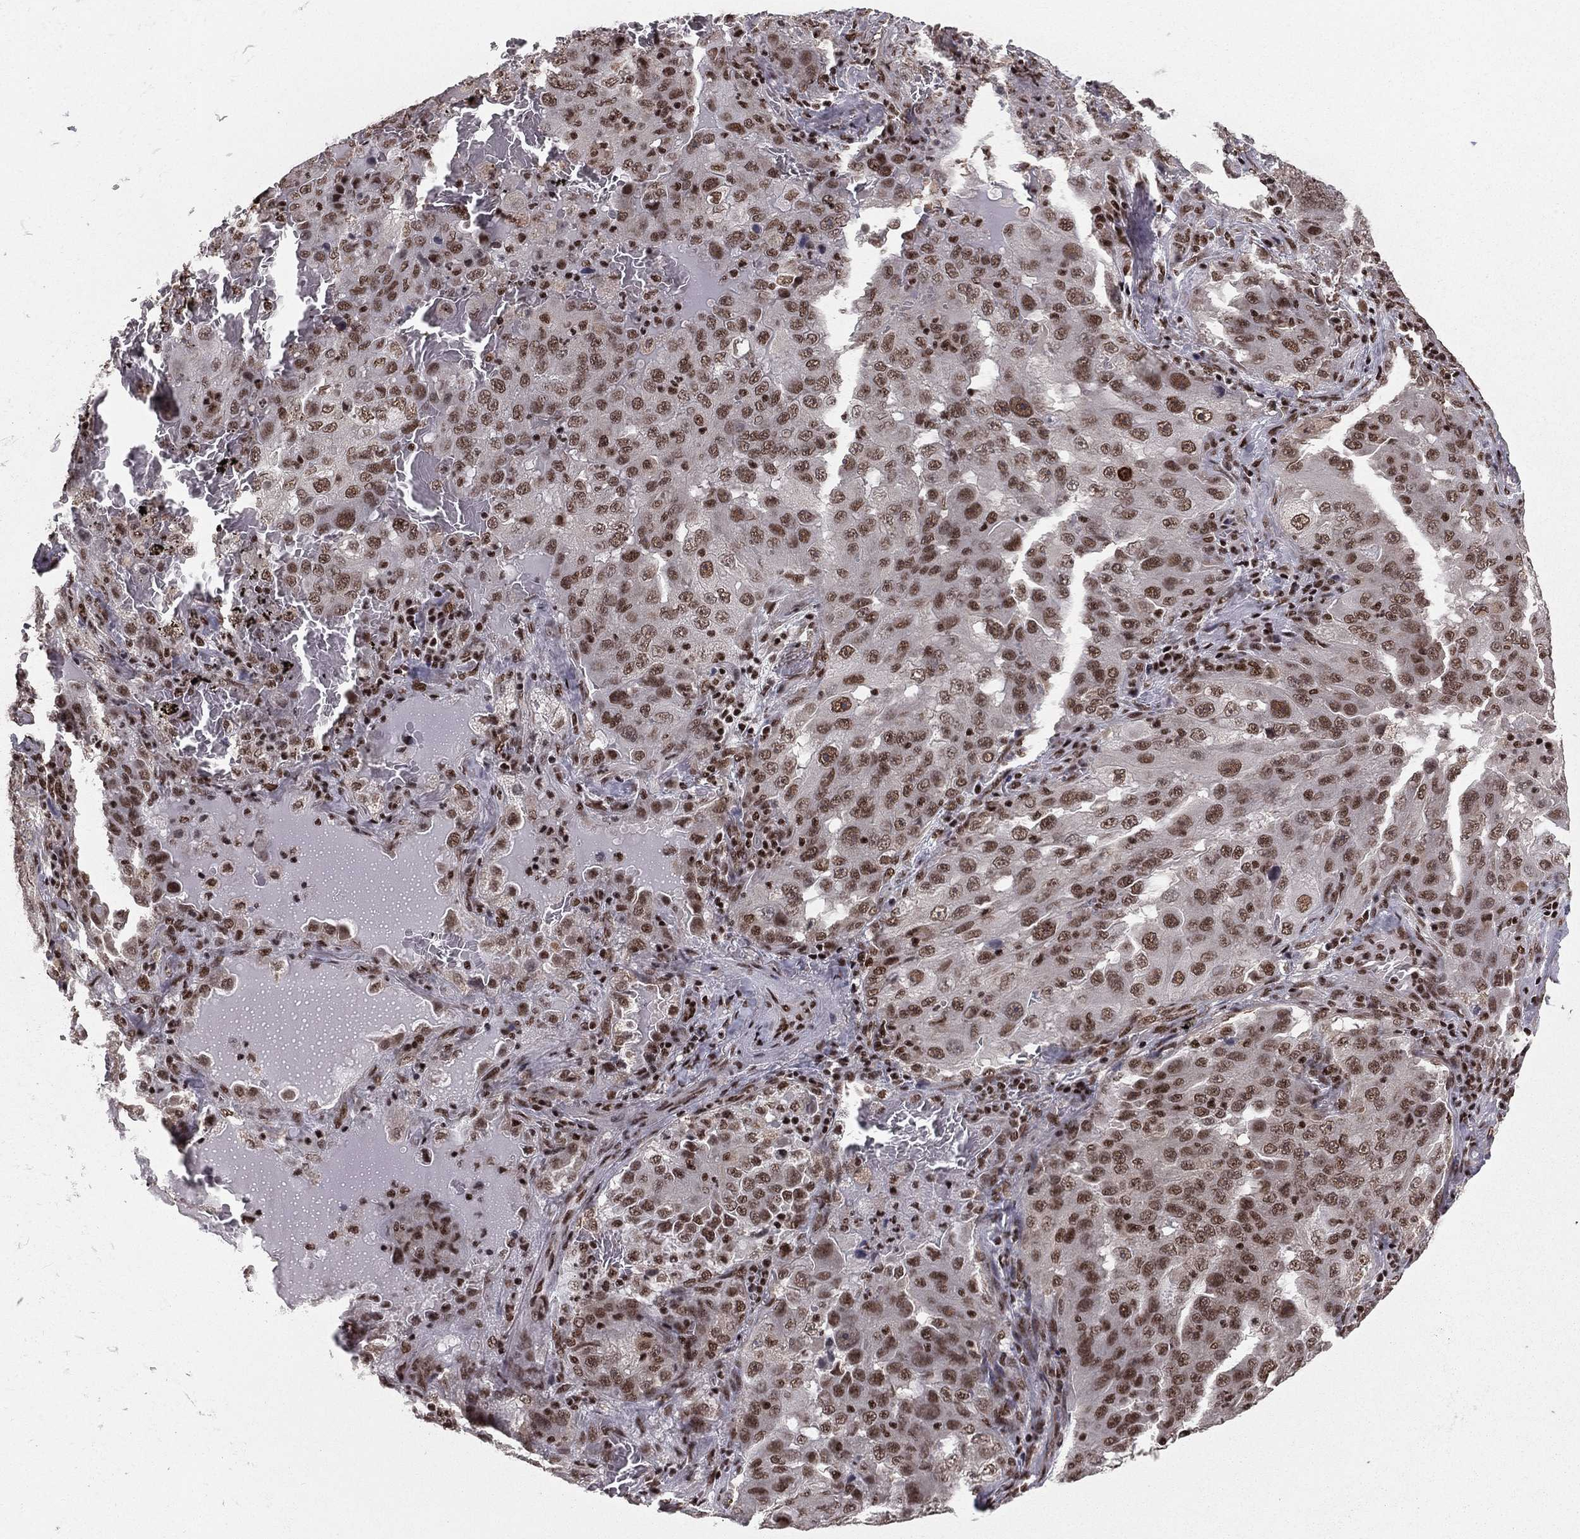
{"staining": {"intensity": "moderate", "quantity": ">75%", "location": "nuclear"}, "tissue": "lung cancer", "cell_type": "Tumor cells", "image_type": "cancer", "snomed": [{"axis": "morphology", "description": "Adenocarcinoma, NOS"}, {"axis": "topography", "description": "Lung"}], "caption": "Protein staining by IHC exhibits moderate nuclear expression in approximately >75% of tumor cells in lung cancer (adenocarcinoma). Using DAB (3,3'-diaminobenzidine) (brown) and hematoxylin (blue) stains, captured at high magnification using brightfield microscopy.", "gene": "NFYB", "patient": {"sex": "female", "age": 61}}